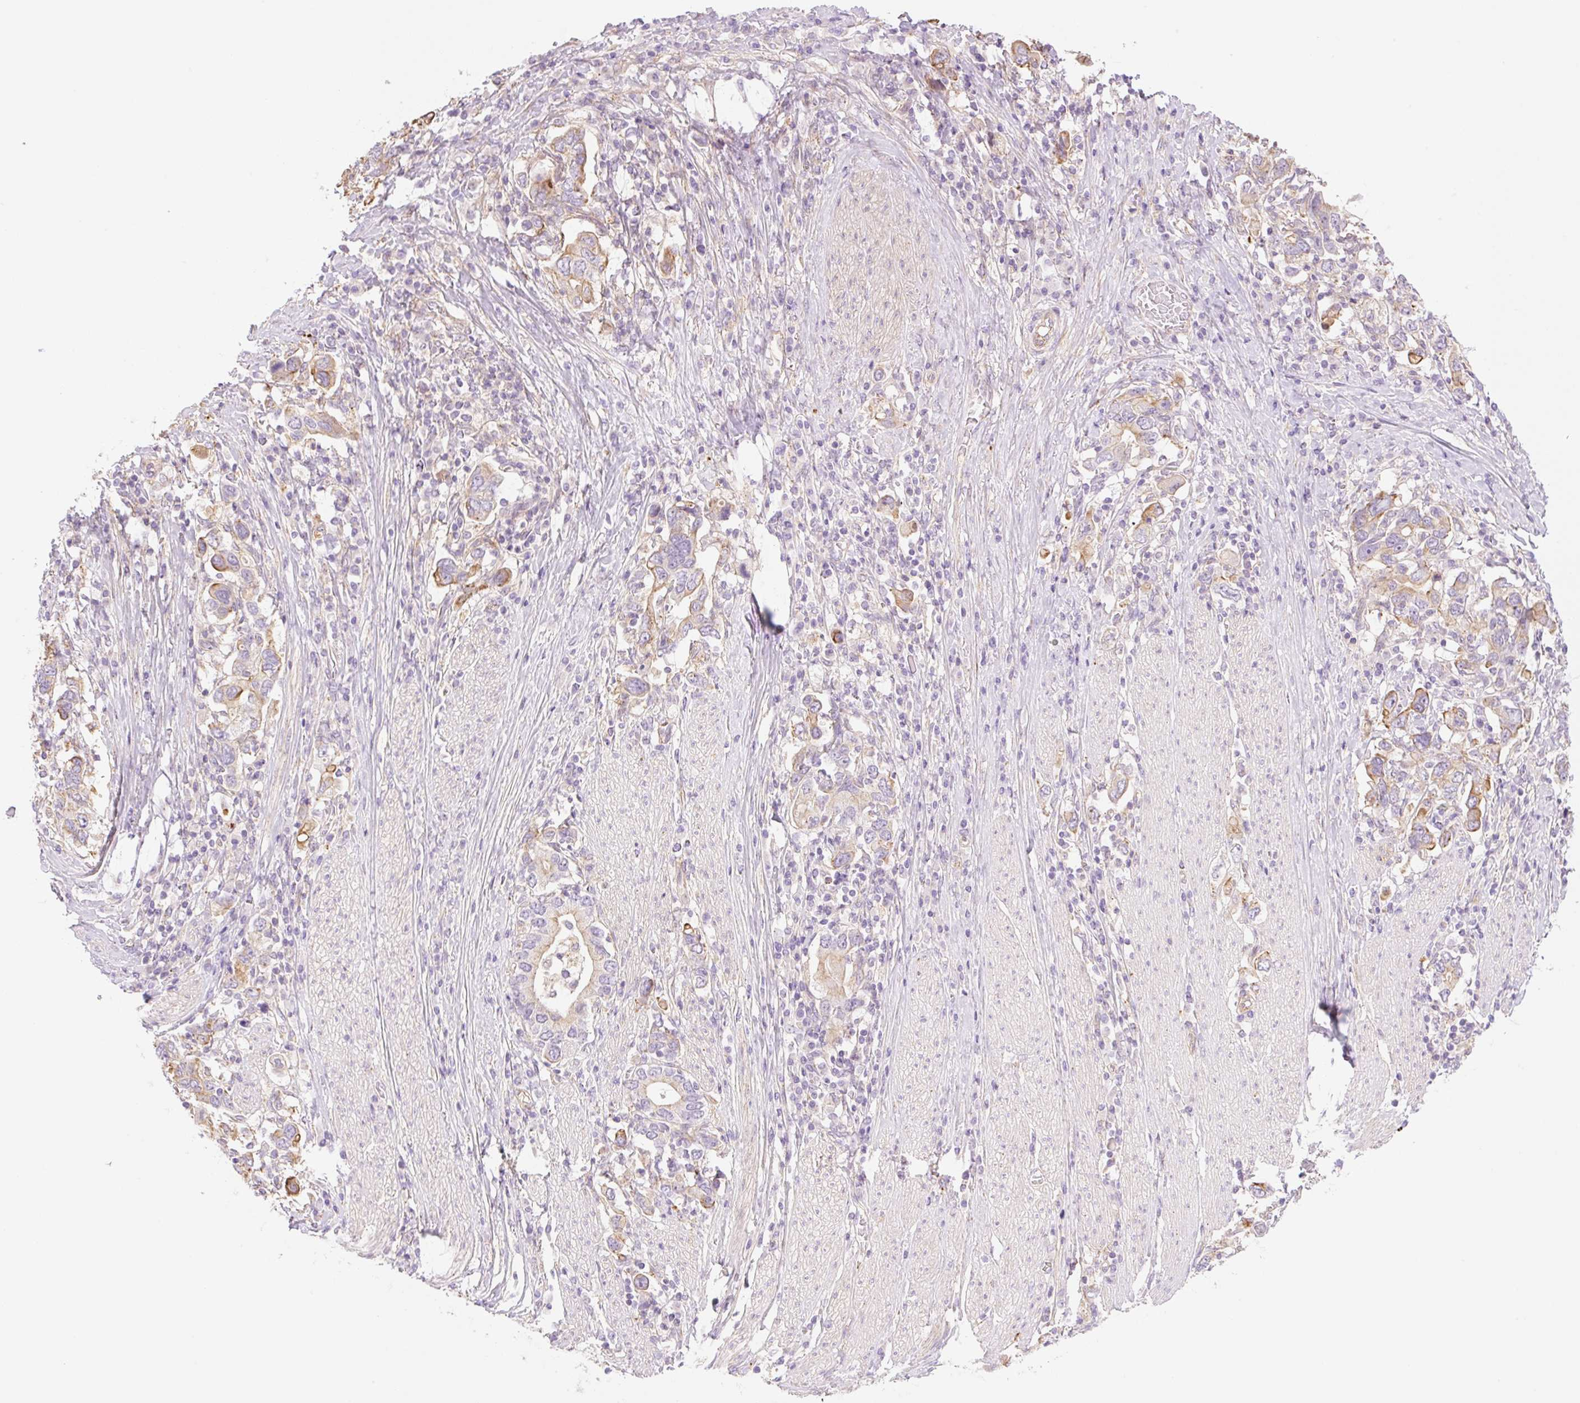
{"staining": {"intensity": "weak", "quantity": ">75%", "location": "cytoplasmic/membranous"}, "tissue": "stomach cancer", "cell_type": "Tumor cells", "image_type": "cancer", "snomed": [{"axis": "morphology", "description": "Adenocarcinoma, NOS"}, {"axis": "topography", "description": "Stomach, upper"}, {"axis": "topography", "description": "Stomach"}], "caption": "Adenocarcinoma (stomach) stained for a protein (brown) shows weak cytoplasmic/membranous positive staining in about >75% of tumor cells.", "gene": "NLRP5", "patient": {"sex": "male", "age": 62}}